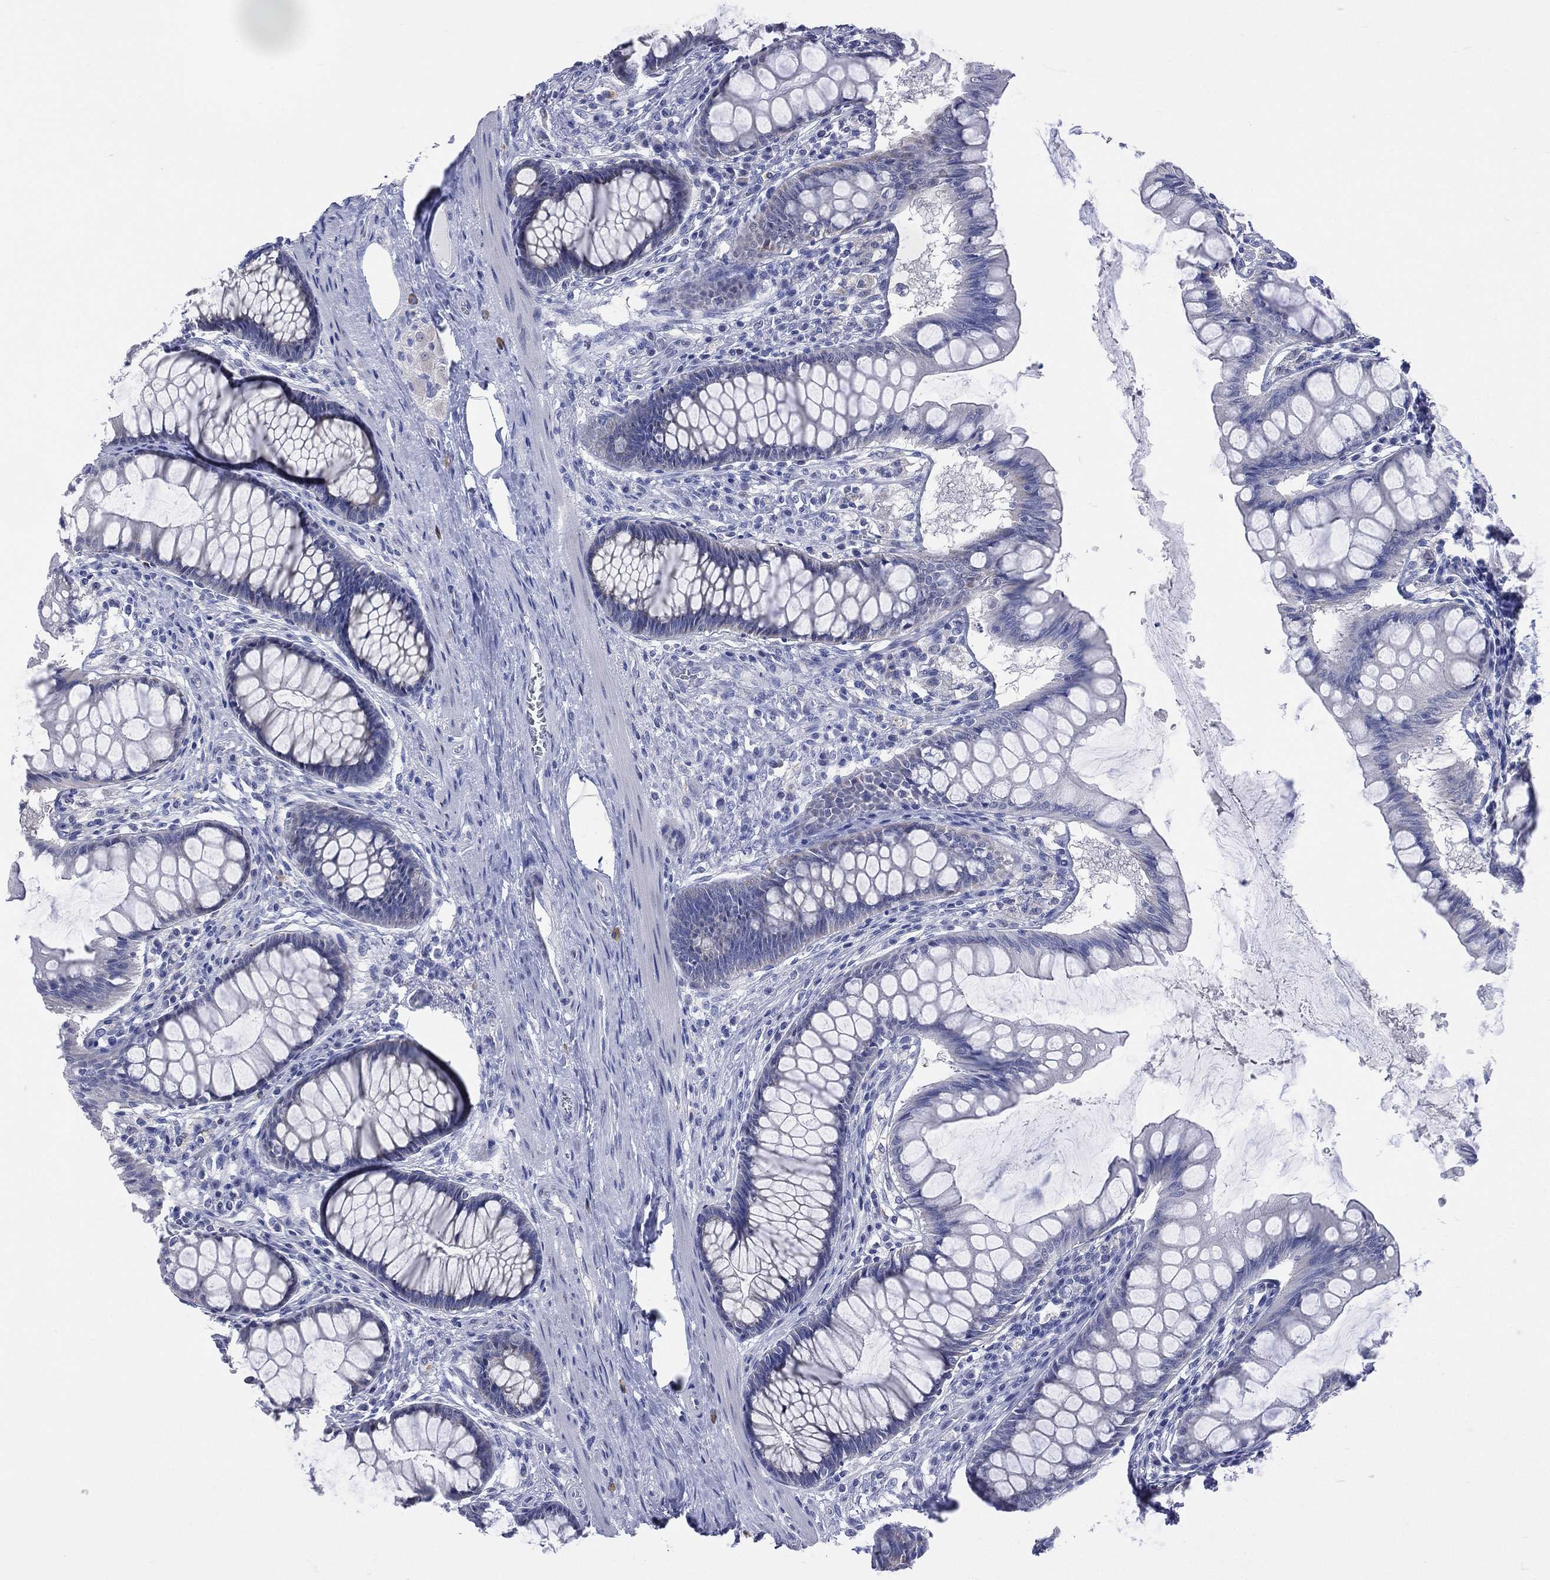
{"staining": {"intensity": "negative", "quantity": "none", "location": "none"}, "tissue": "colon", "cell_type": "Endothelial cells", "image_type": "normal", "snomed": [{"axis": "morphology", "description": "Normal tissue, NOS"}, {"axis": "topography", "description": "Colon"}], "caption": "IHC of benign human colon displays no positivity in endothelial cells.", "gene": "AKAP3", "patient": {"sex": "female", "age": 65}}